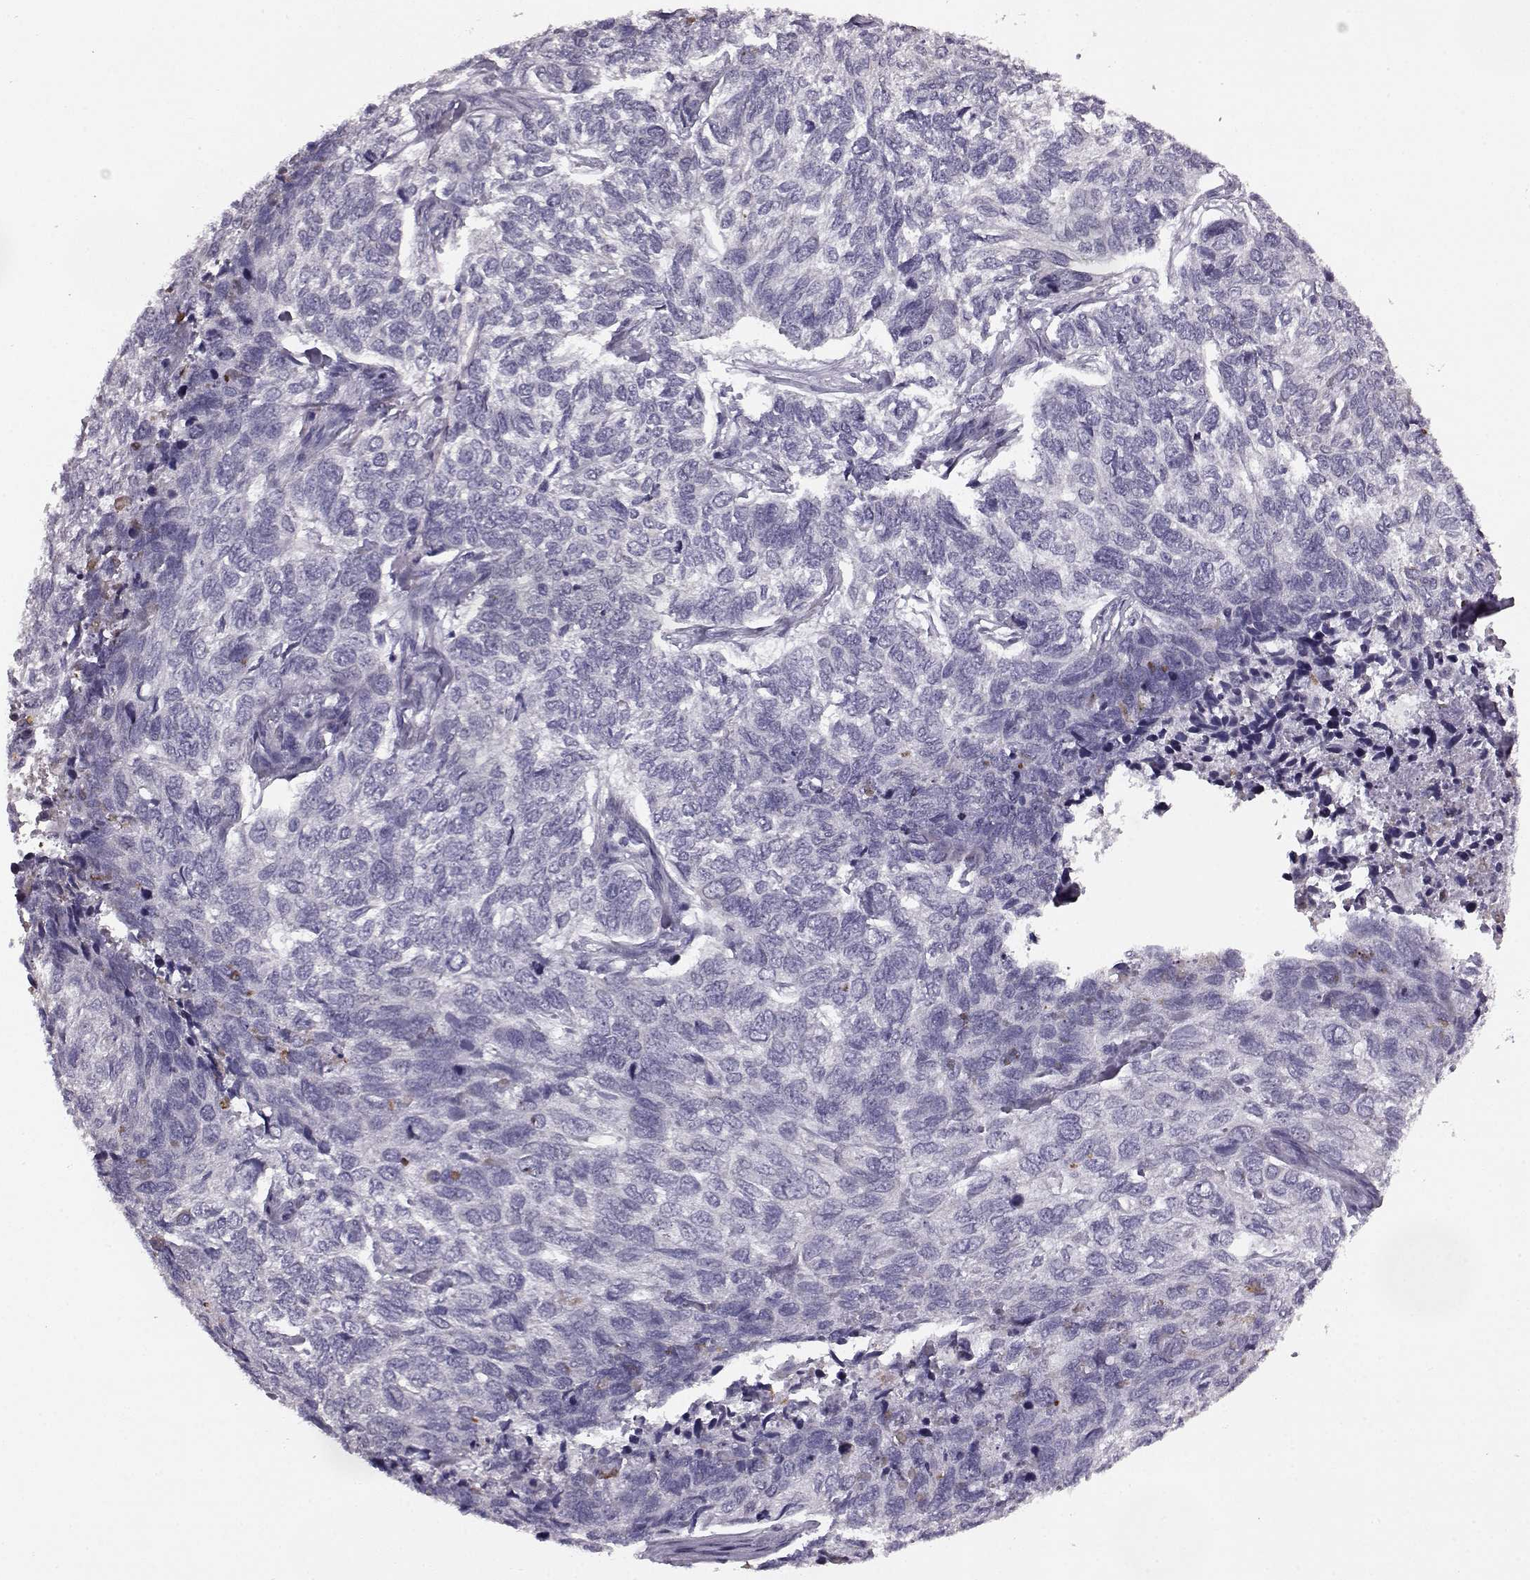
{"staining": {"intensity": "negative", "quantity": "none", "location": "none"}, "tissue": "skin cancer", "cell_type": "Tumor cells", "image_type": "cancer", "snomed": [{"axis": "morphology", "description": "Basal cell carcinoma"}, {"axis": "topography", "description": "Skin"}], "caption": "There is no significant expression in tumor cells of skin basal cell carcinoma.", "gene": "ODAD4", "patient": {"sex": "female", "age": 65}}